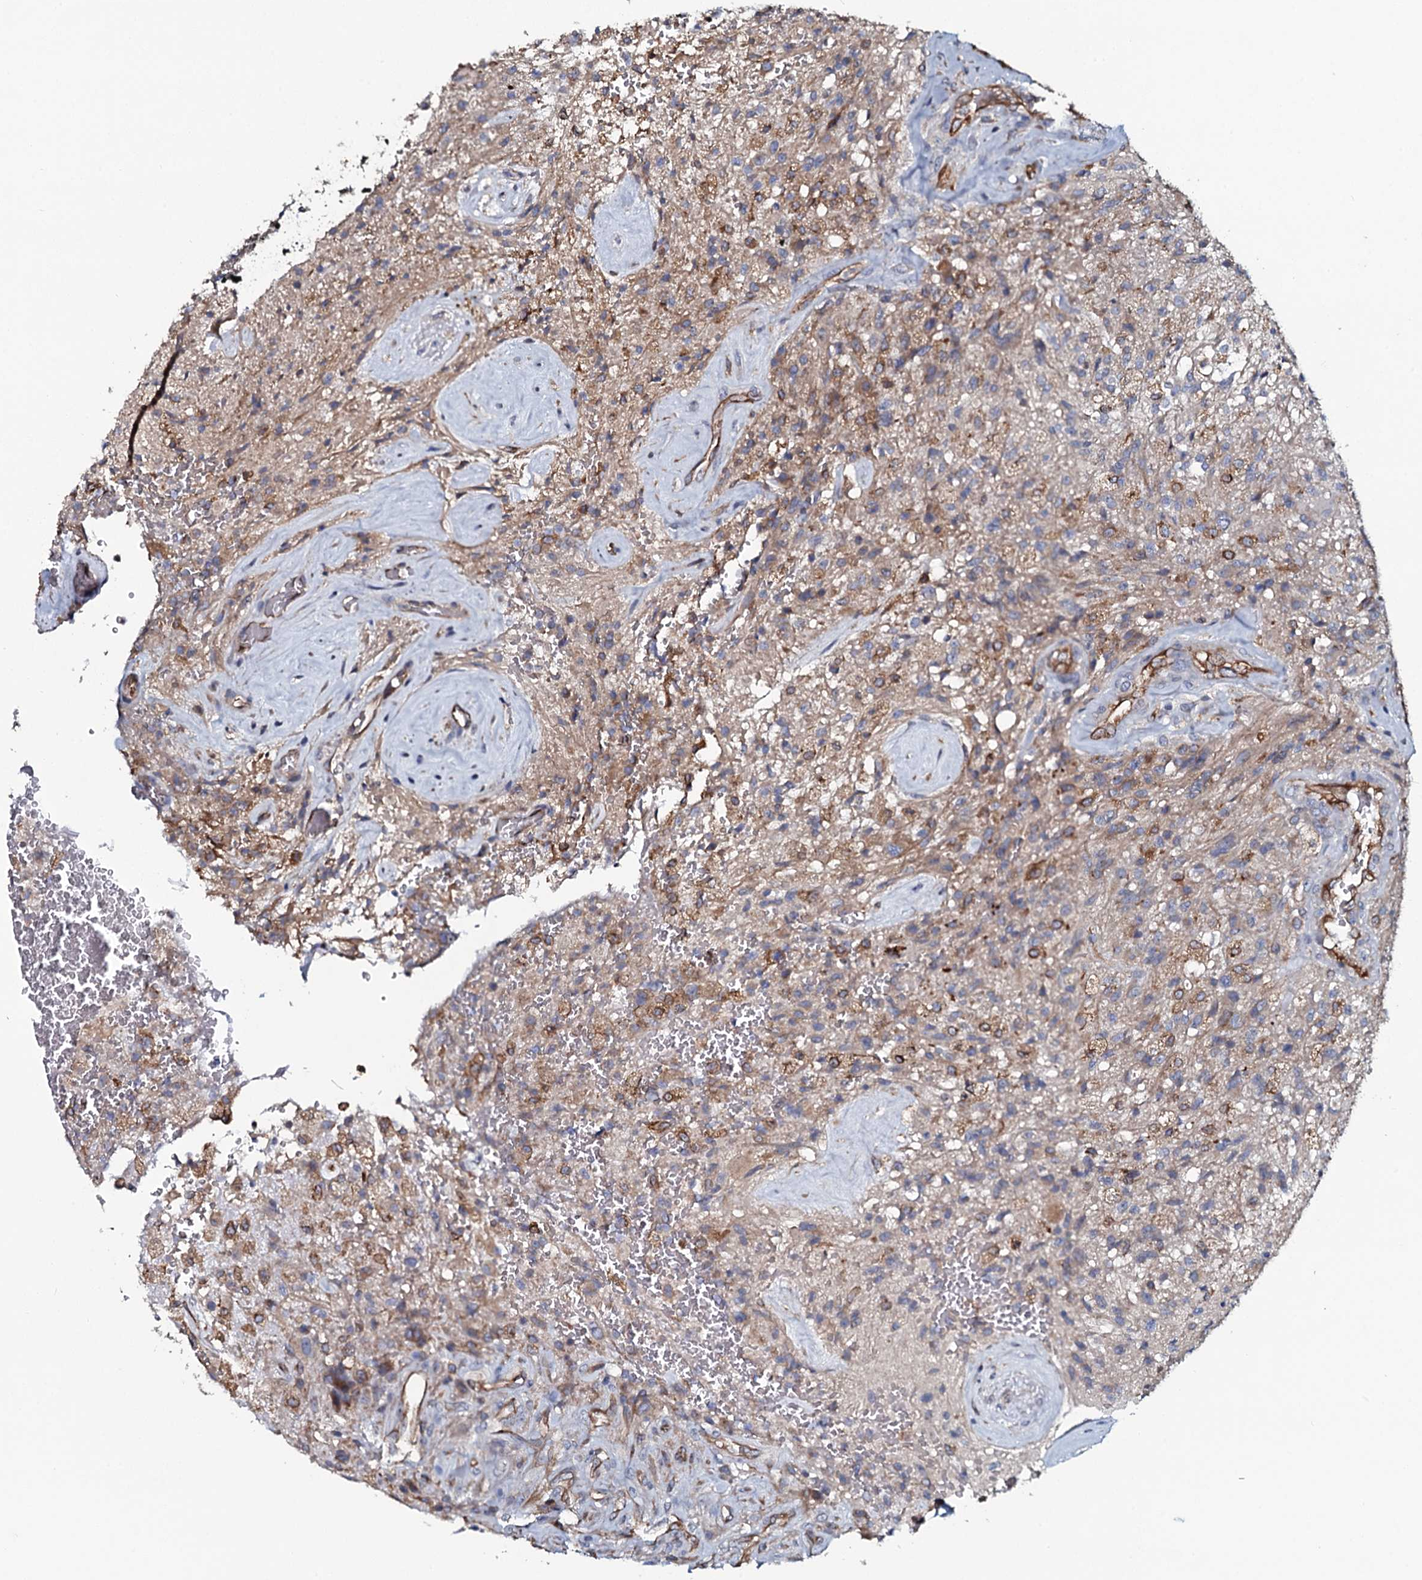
{"staining": {"intensity": "negative", "quantity": "none", "location": "none"}, "tissue": "glioma", "cell_type": "Tumor cells", "image_type": "cancer", "snomed": [{"axis": "morphology", "description": "Glioma, malignant, High grade"}, {"axis": "topography", "description": "Brain"}], "caption": "Immunohistochemical staining of human glioma shows no significant positivity in tumor cells.", "gene": "TMEM151A", "patient": {"sex": "male", "age": 56}}